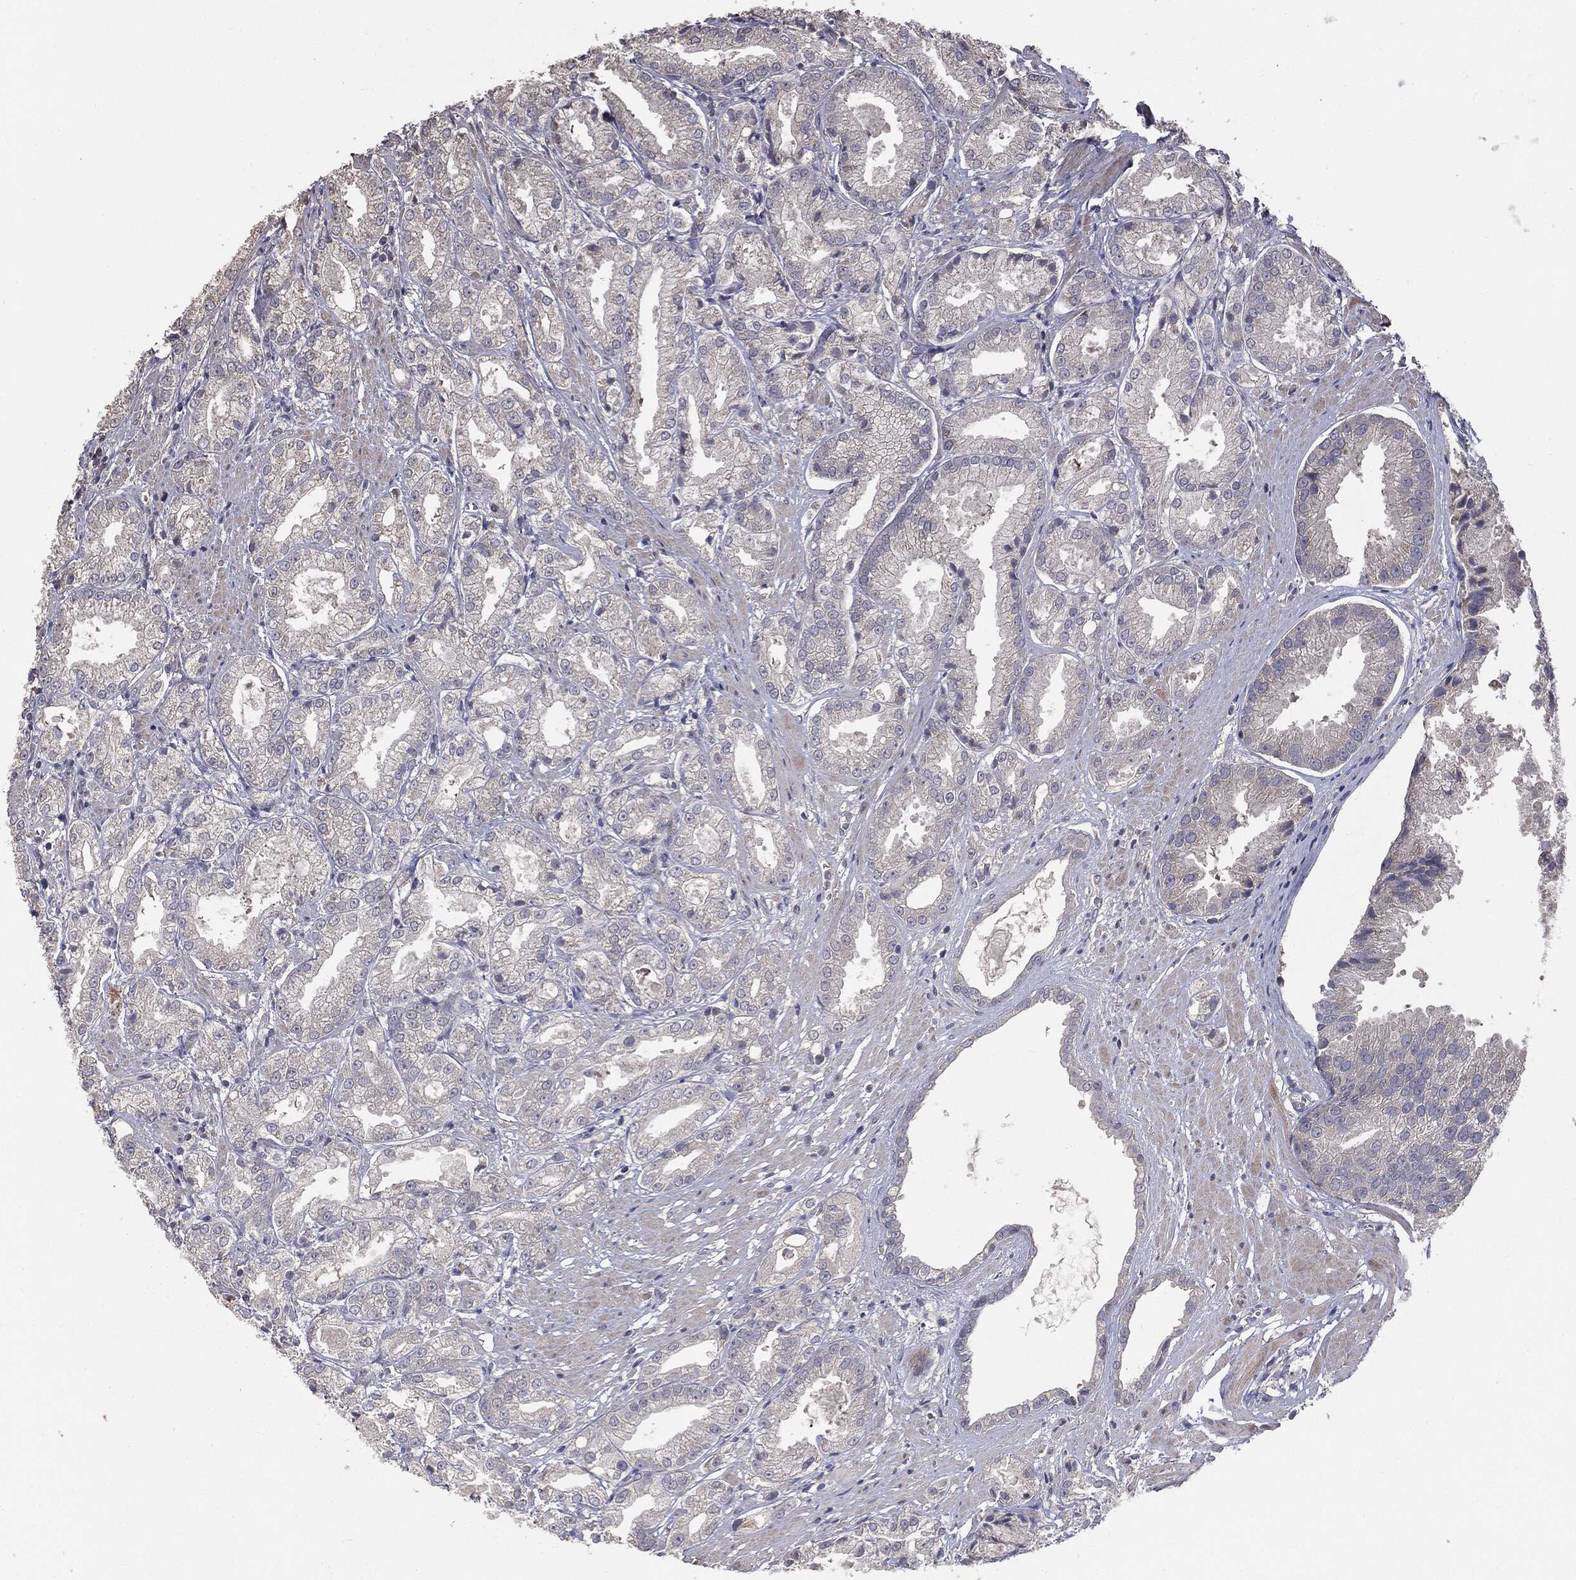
{"staining": {"intensity": "negative", "quantity": "none", "location": "none"}, "tissue": "prostate cancer", "cell_type": "Tumor cells", "image_type": "cancer", "snomed": [{"axis": "morphology", "description": "Adenocarcinoma, High grade"}, {"axis": "topography", "description": "Prostate"}], "caption": "This micrograph is of adenocarcinoma (high-grade) (prostate) stained with immunohistochemistry (IHC) to label a protein in brown with the nuclei are counter-stained blue. There is no expression in tumor cells.", "gene": "MTOR", "patient": {"sex": "male", "age": 61}}